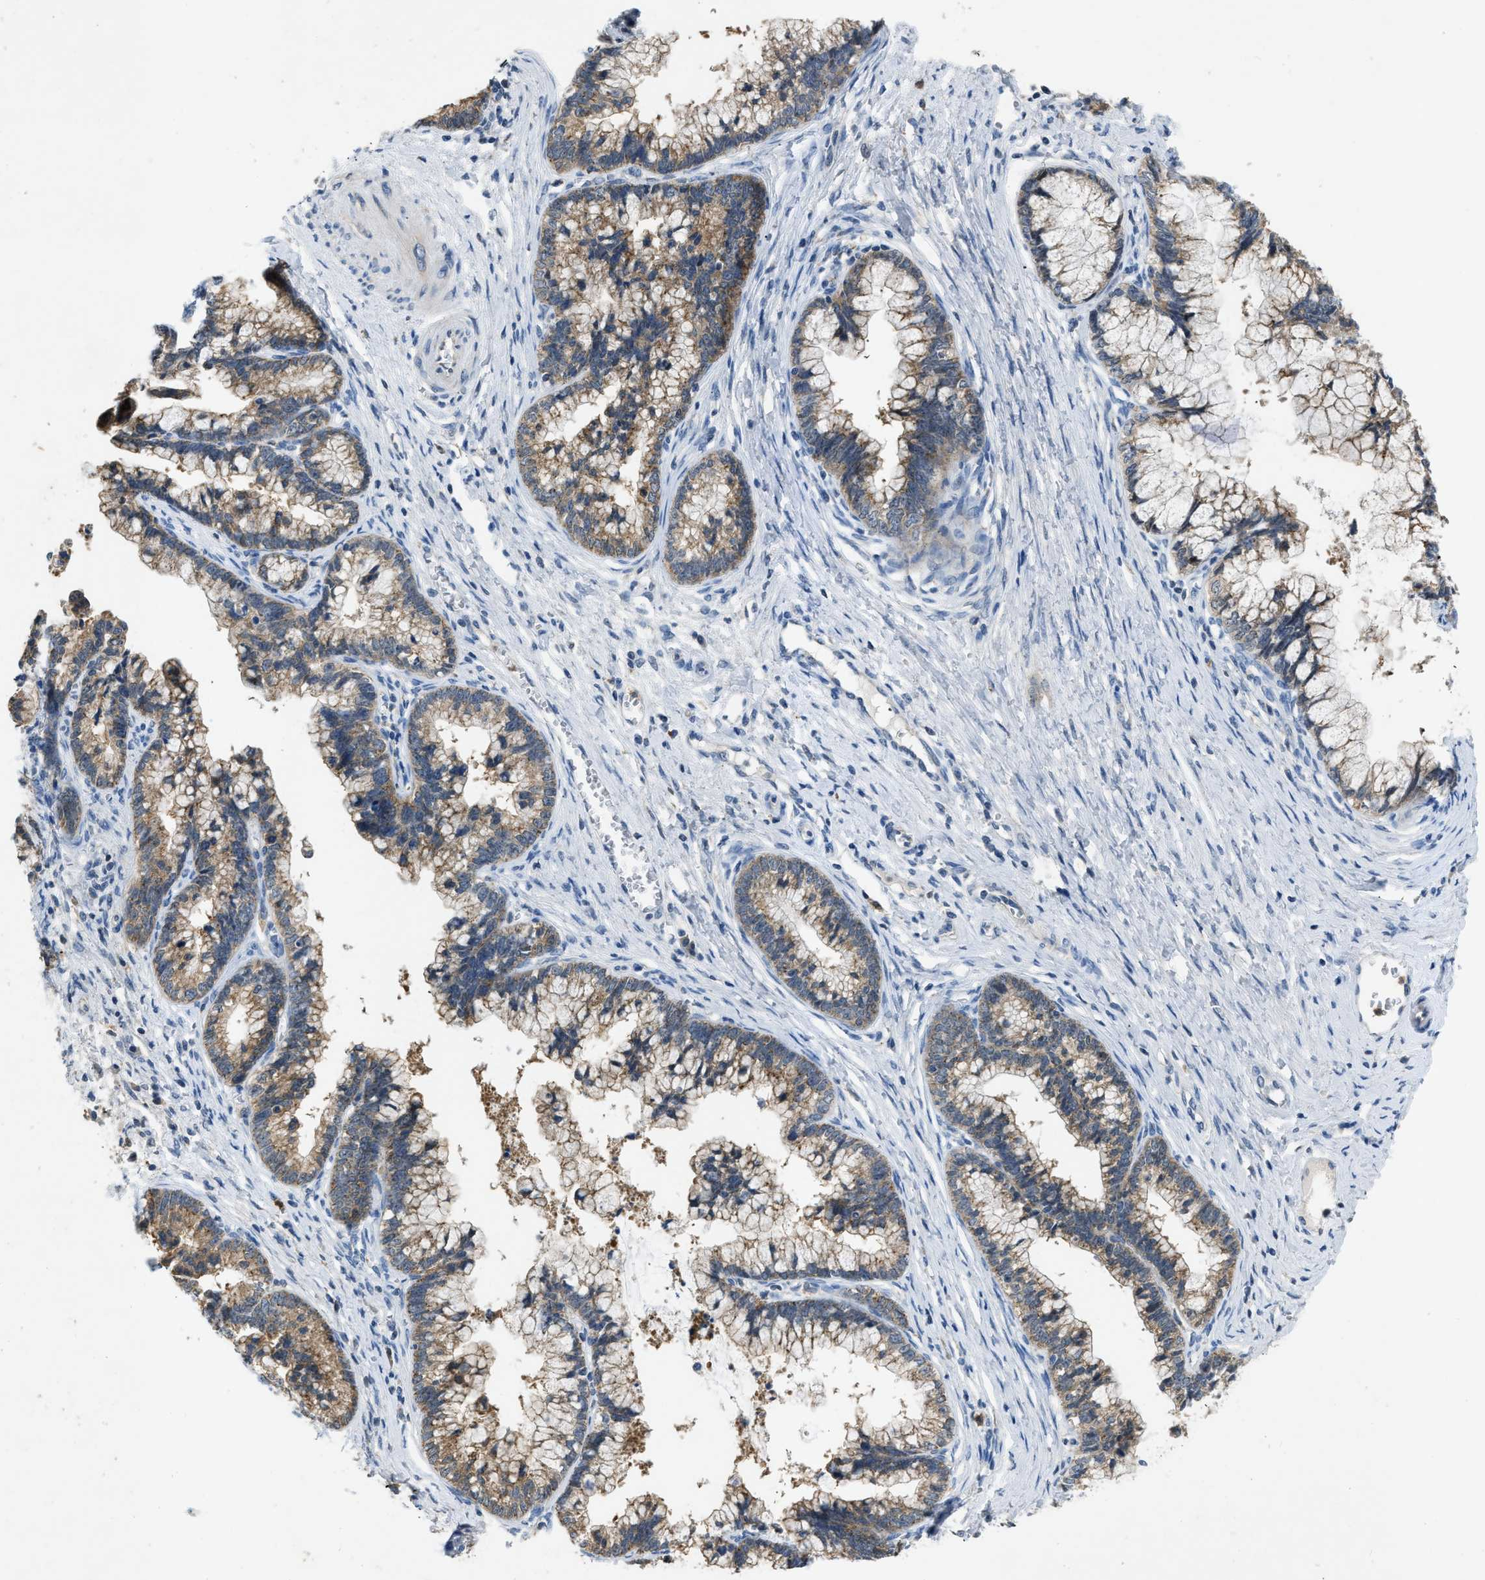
{"staining": {"intensity": "weak", "quantity": ">75%", "location": "cytoplasmic/membranous"}, "tissue": "cervical cancer", "cell_type": "Tumor cells", "image_type": "cancer", "snomed": [{"axis": "morphology", "description": "Adenocarcinoma, NOS"}, {"axis": "topography", "description": "Cervix"}], "caption": "This micrograph demonstrates cervical cancer (adenocarcinoma) stained with IHC to label a protein in brown. The cytoplasmic/membranous of tumor cells show weak positivity for the protein. Nuclei are counter-stained blue.", "gene": "TOMM34", "patient": {"sex": "female", "age": 44}}